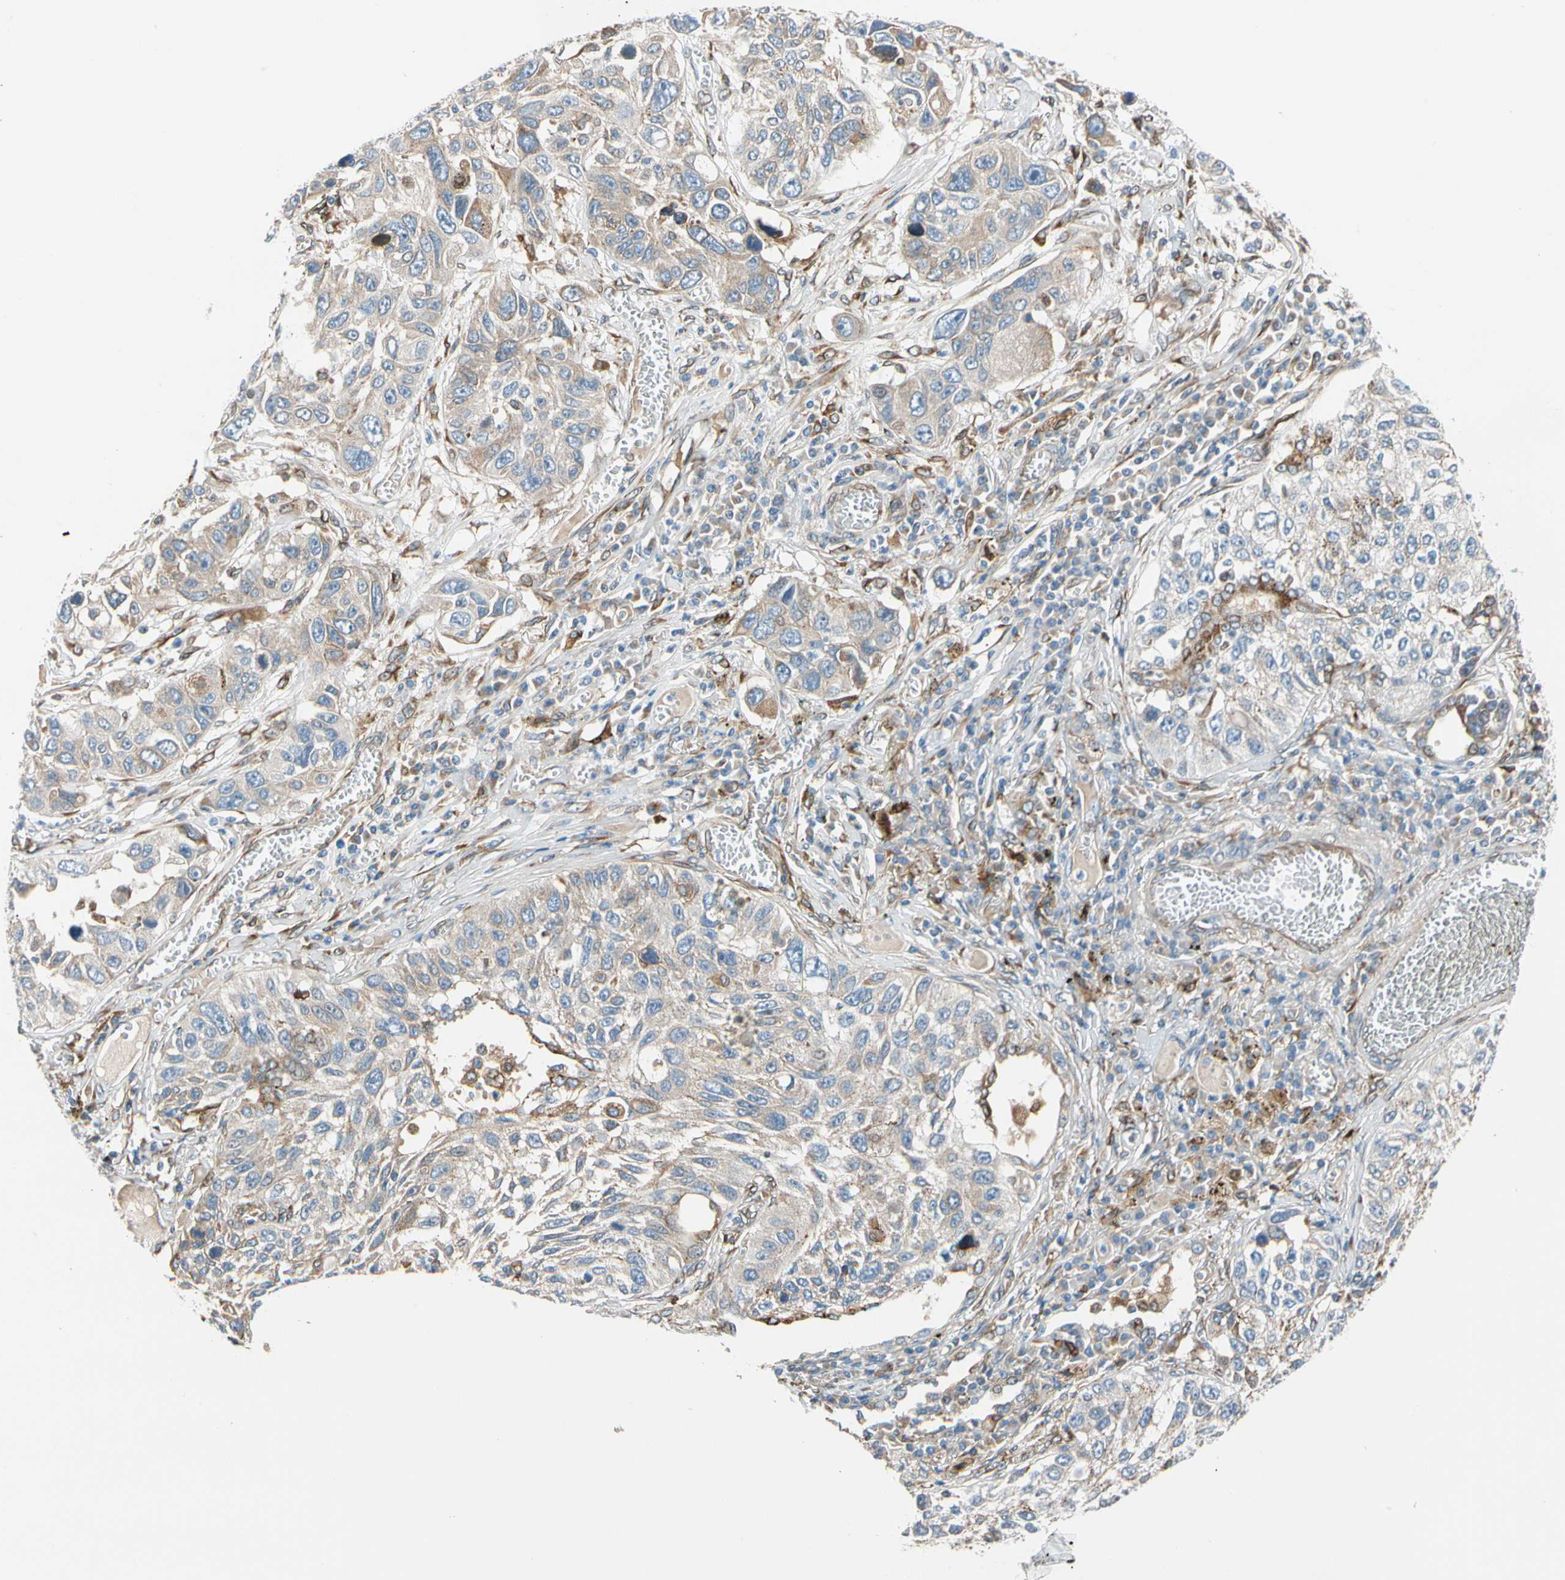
{"staining": {"intensity": "moderate", "quantity": "<25%", "location": "cytoplasmic/membranous"}, "tissue": "lung cancer", "cell_type": "Tumor cells", "image_type": "cancer", "snomed": [{"axis": "morphology", "description": "Squamous cell carcinoma, NOS"}, {"axis": "topography", "description": "Lung"}], "caption": "Protein expression analysis of lung cancer exhibits moderate cytoplasmic/membranous expression in approximately <25% of tumor cells.", "gene": "NUCB1", "patient": {"sex": "male", "age": 71}}